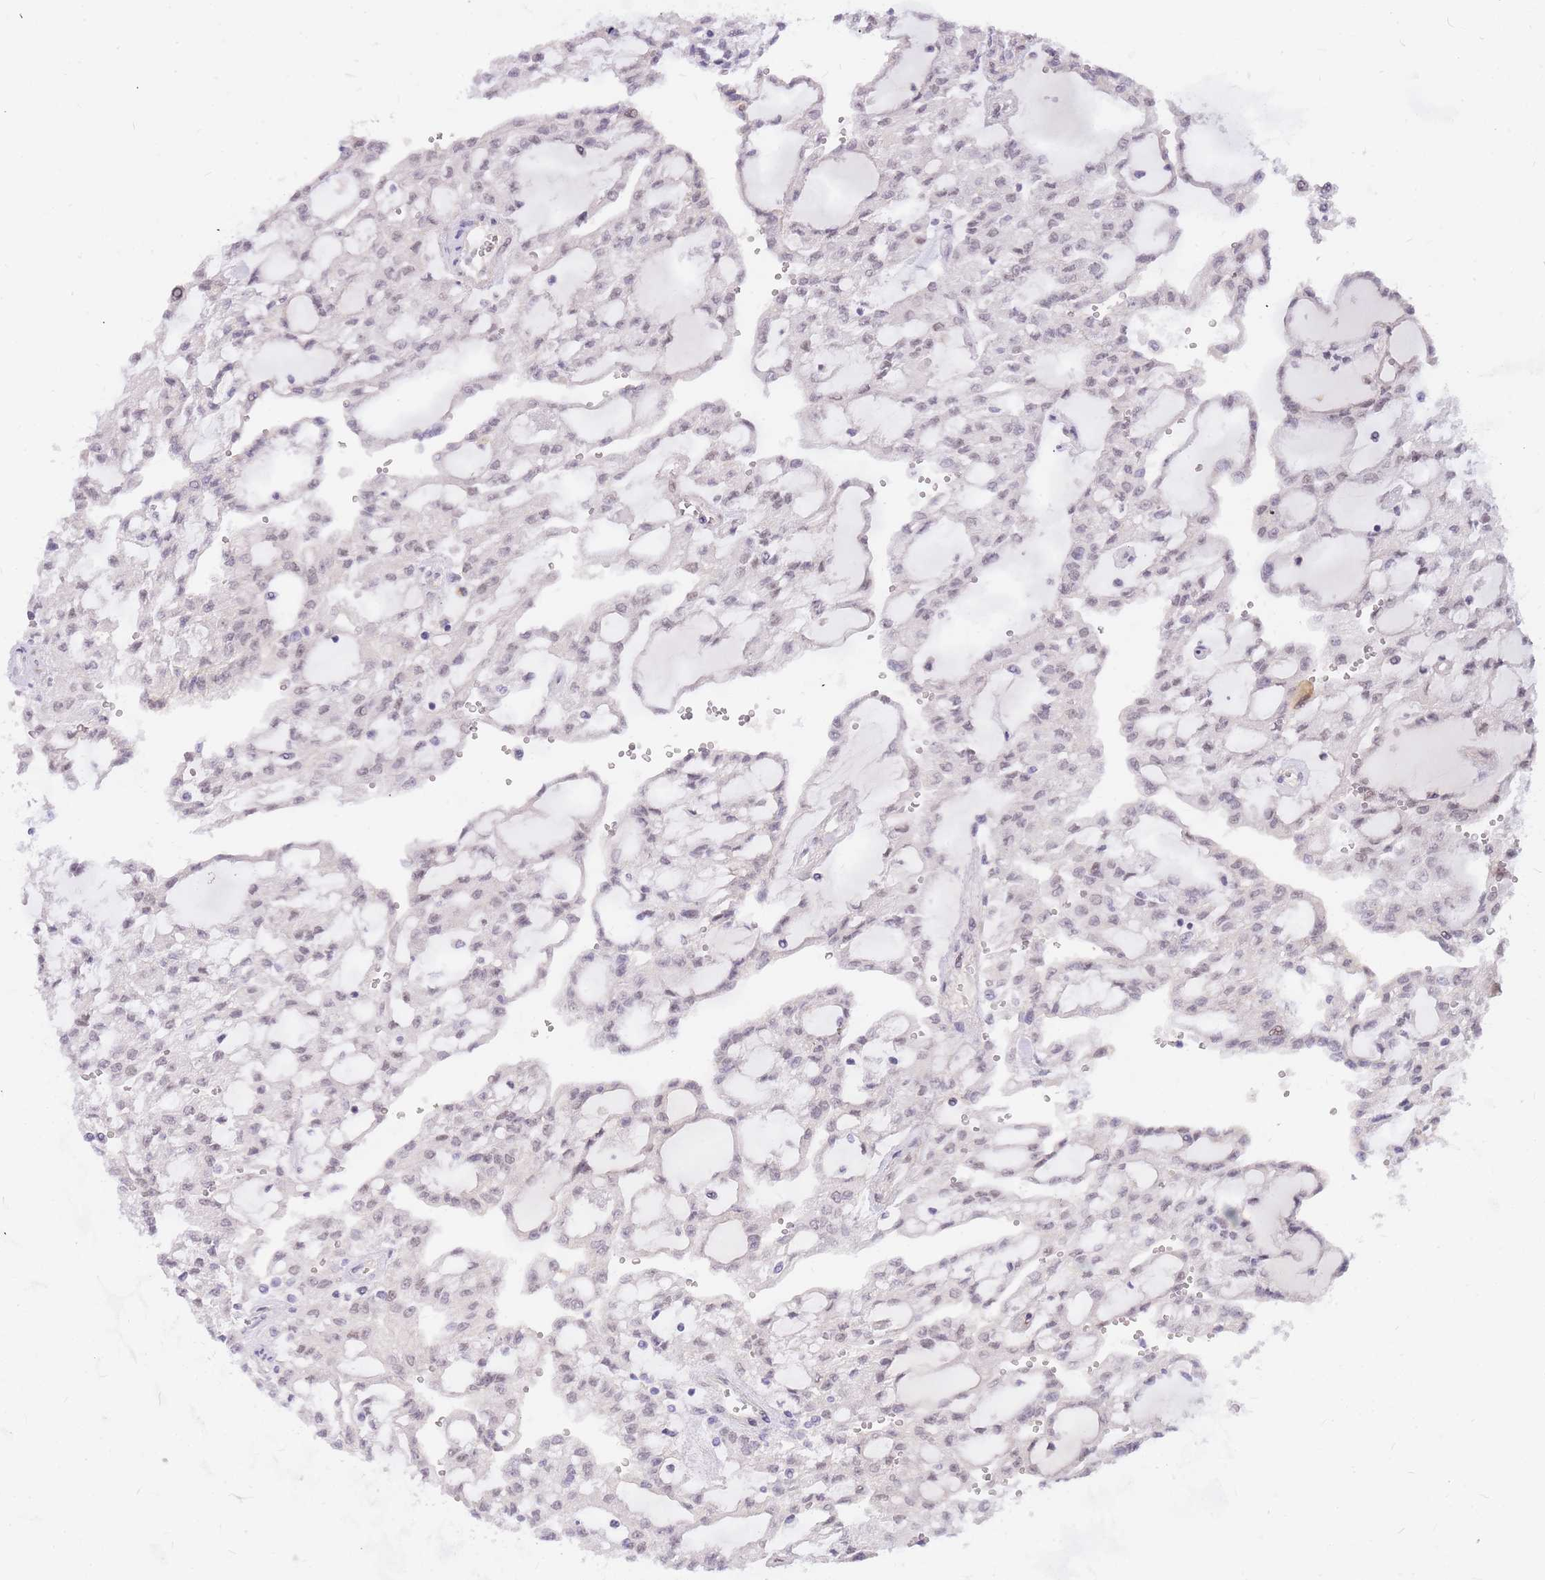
{"staining": {"intensity": "weak", "quantity": "25%-75%", "location": "nuclear"}, "tissue": "renal cancer", "cell_type": "Tumor cells", "image_type": "cancer", "snomed": [{"axis": "morphology", "description": "Adenocarcinoma, NOS"}, {"axis": "topography", "description": "Kidney"}], "caption": "This histopathology image exhibits renal adenocarcinoma stained with IHC to label a protein in brown. The nuclear of tumor cells show weak positivity for the protein. Nuclei are counter-stained blue.", "gene": "TLE2", "patient": {"sex": "male", "age": 63}}